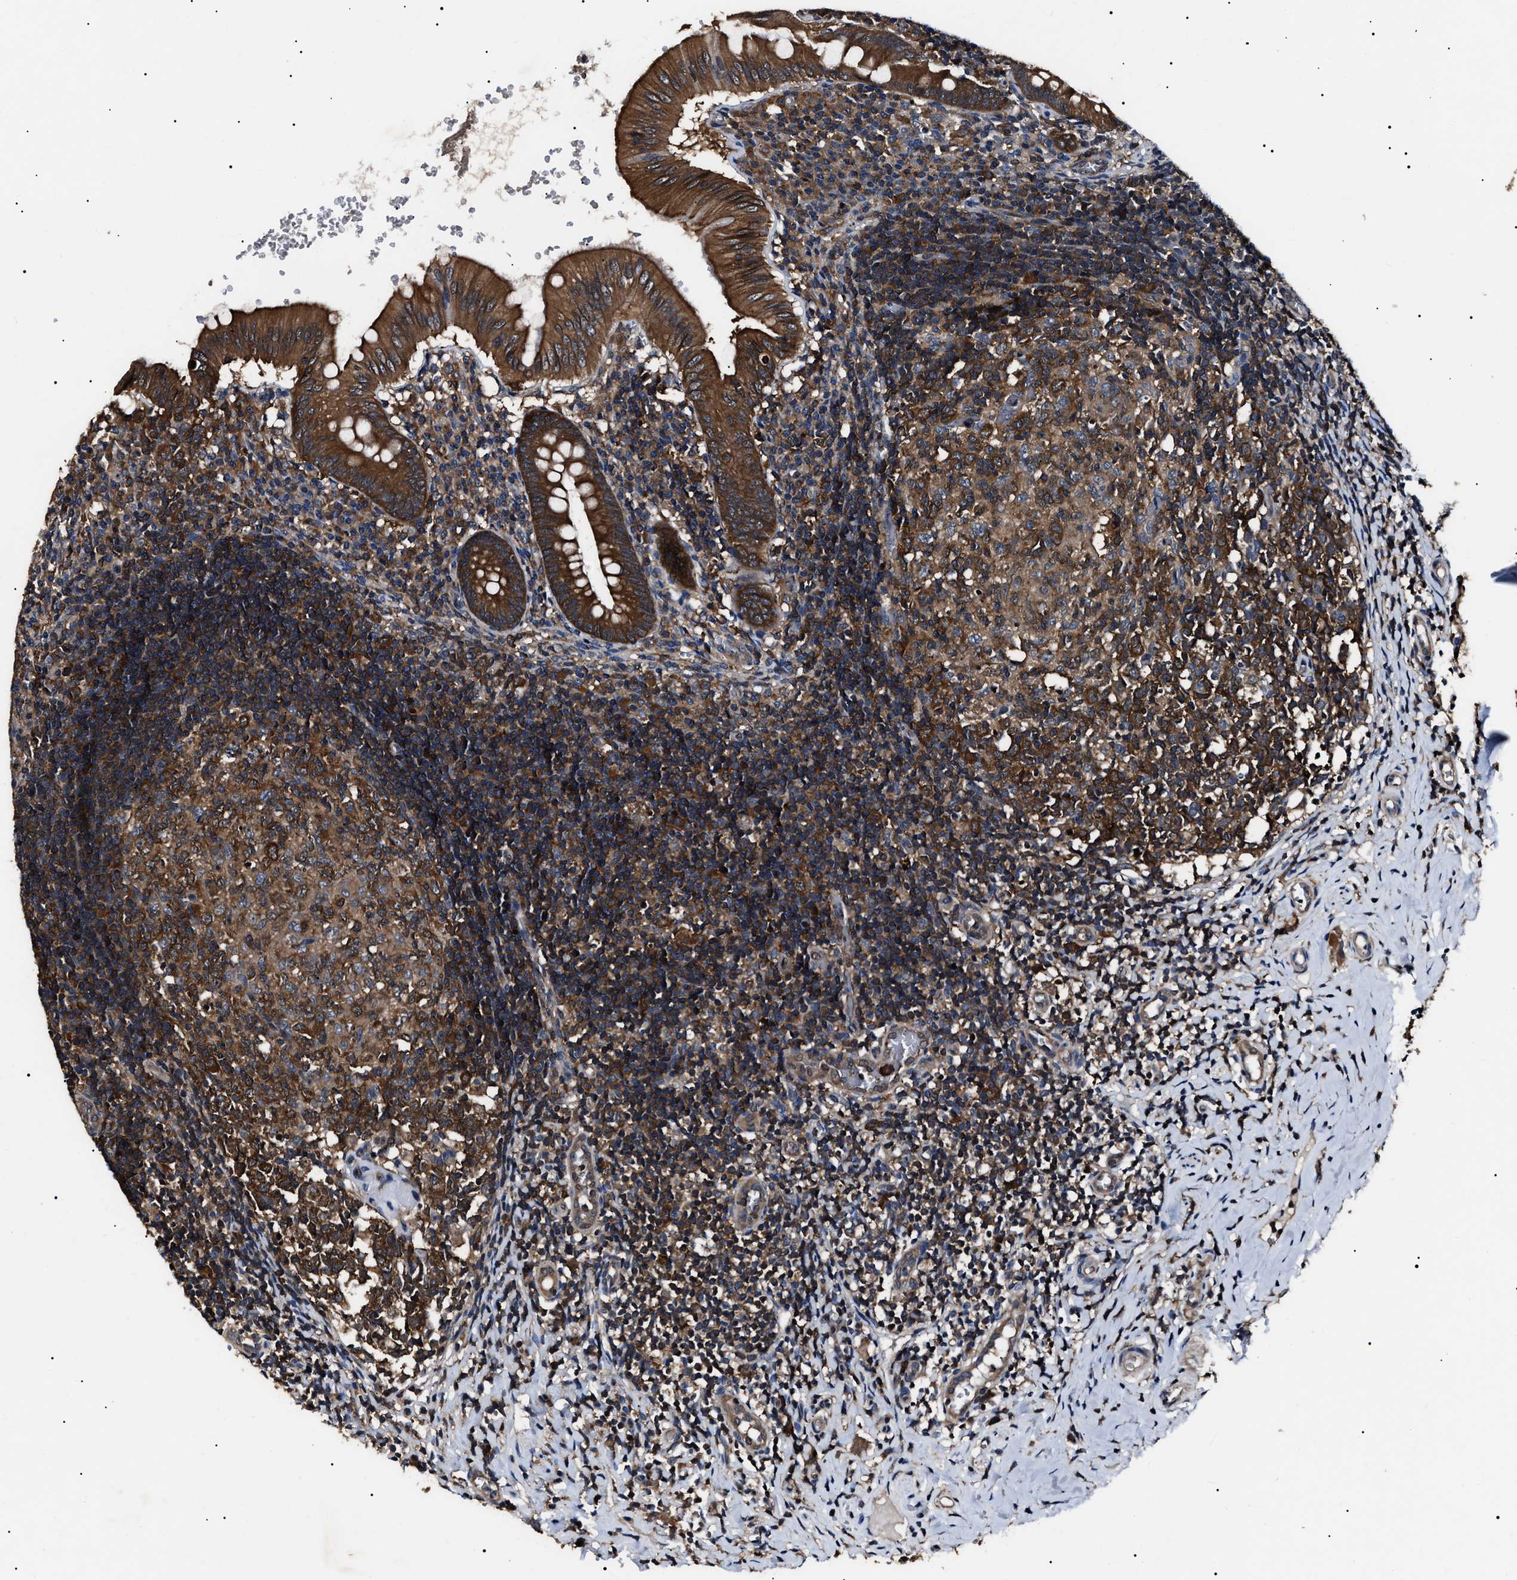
{"staining": {"intensity": "strong", "quantity": ">75%", "location": "cytoplasmic/membranous"}, "tissue": "appendix", "cell_type": "Glandular cells", "image_type": "normal", "snomed": [{"axis": "morphology", "description": "Normal tissue, NOS"}, {"axis": "topography", "description": "Appendix"}], "caption": "A high amount of strong cytoplasmic/membranous staining is identified in approximately >75% of glandular cells in normal appendix. The protein is stained brown, and the nuclei are stained in blue (DAB IHC with brightfield microscopy, high magnification).", "gene": "CCT8", "patient": {"sex": "male", "age": 8}}